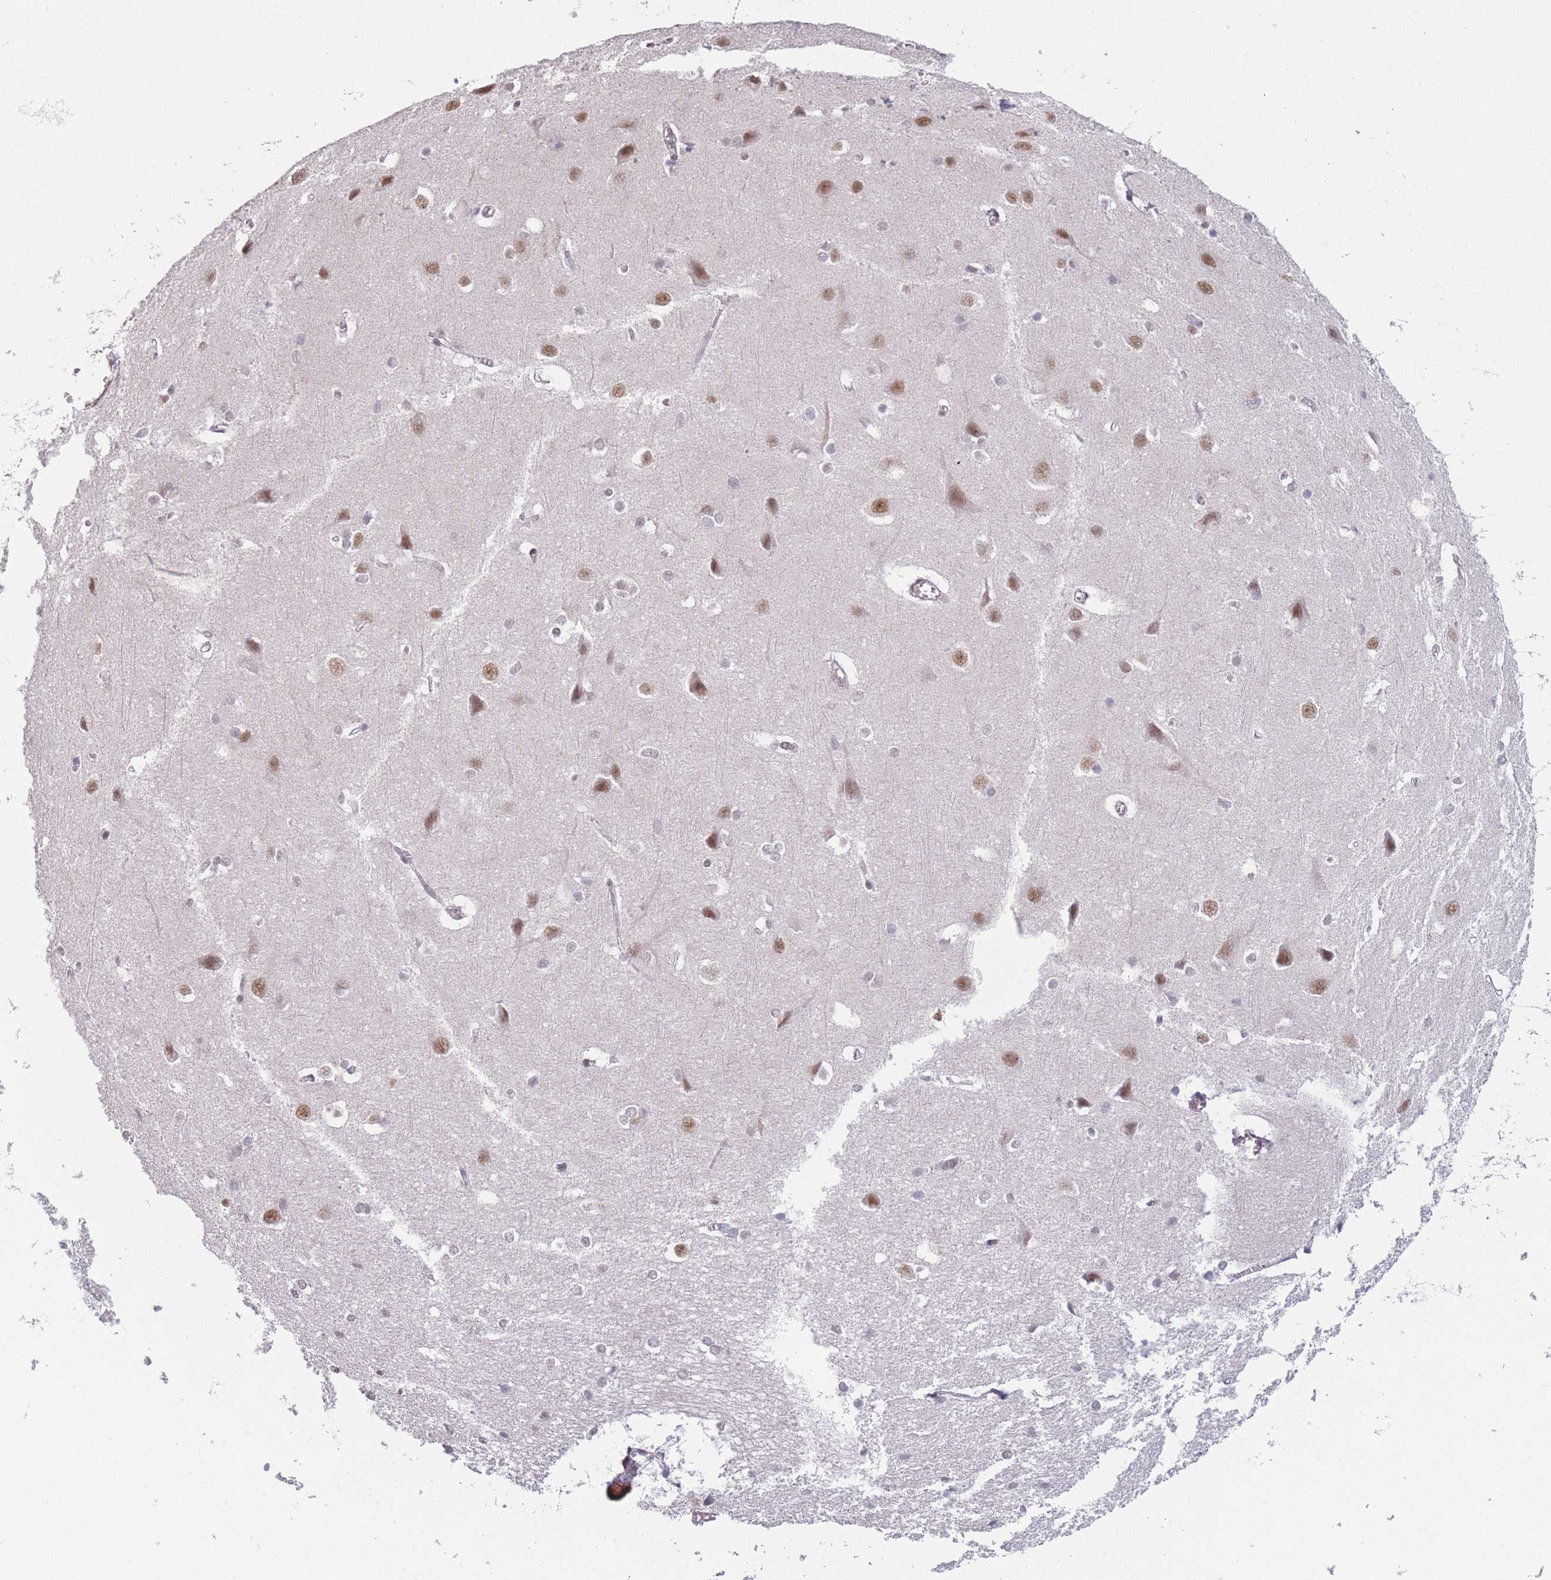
{"staining": {"intensity": "negative", "quantity": "none", "location": "none"}, "tissue": "cerebral cortex", "cell_type": "Endothelial cells", "image_type": "normal", "snomed": [{"axis": "morphology", "description": "Normal tissue, NOS"}, {"axis": "topography", "description": "Cerebral cortex"}], "caption": "The photomicrograph demonstrates no significant expression in endothelial cells of cerebral cortex. (DAB (3,3'-diaminobenzidine) immunohistochemistry with hematoxylin counter stain).", "gene": "SIN3B", "patient": {"sex": "male", "age": 37}}